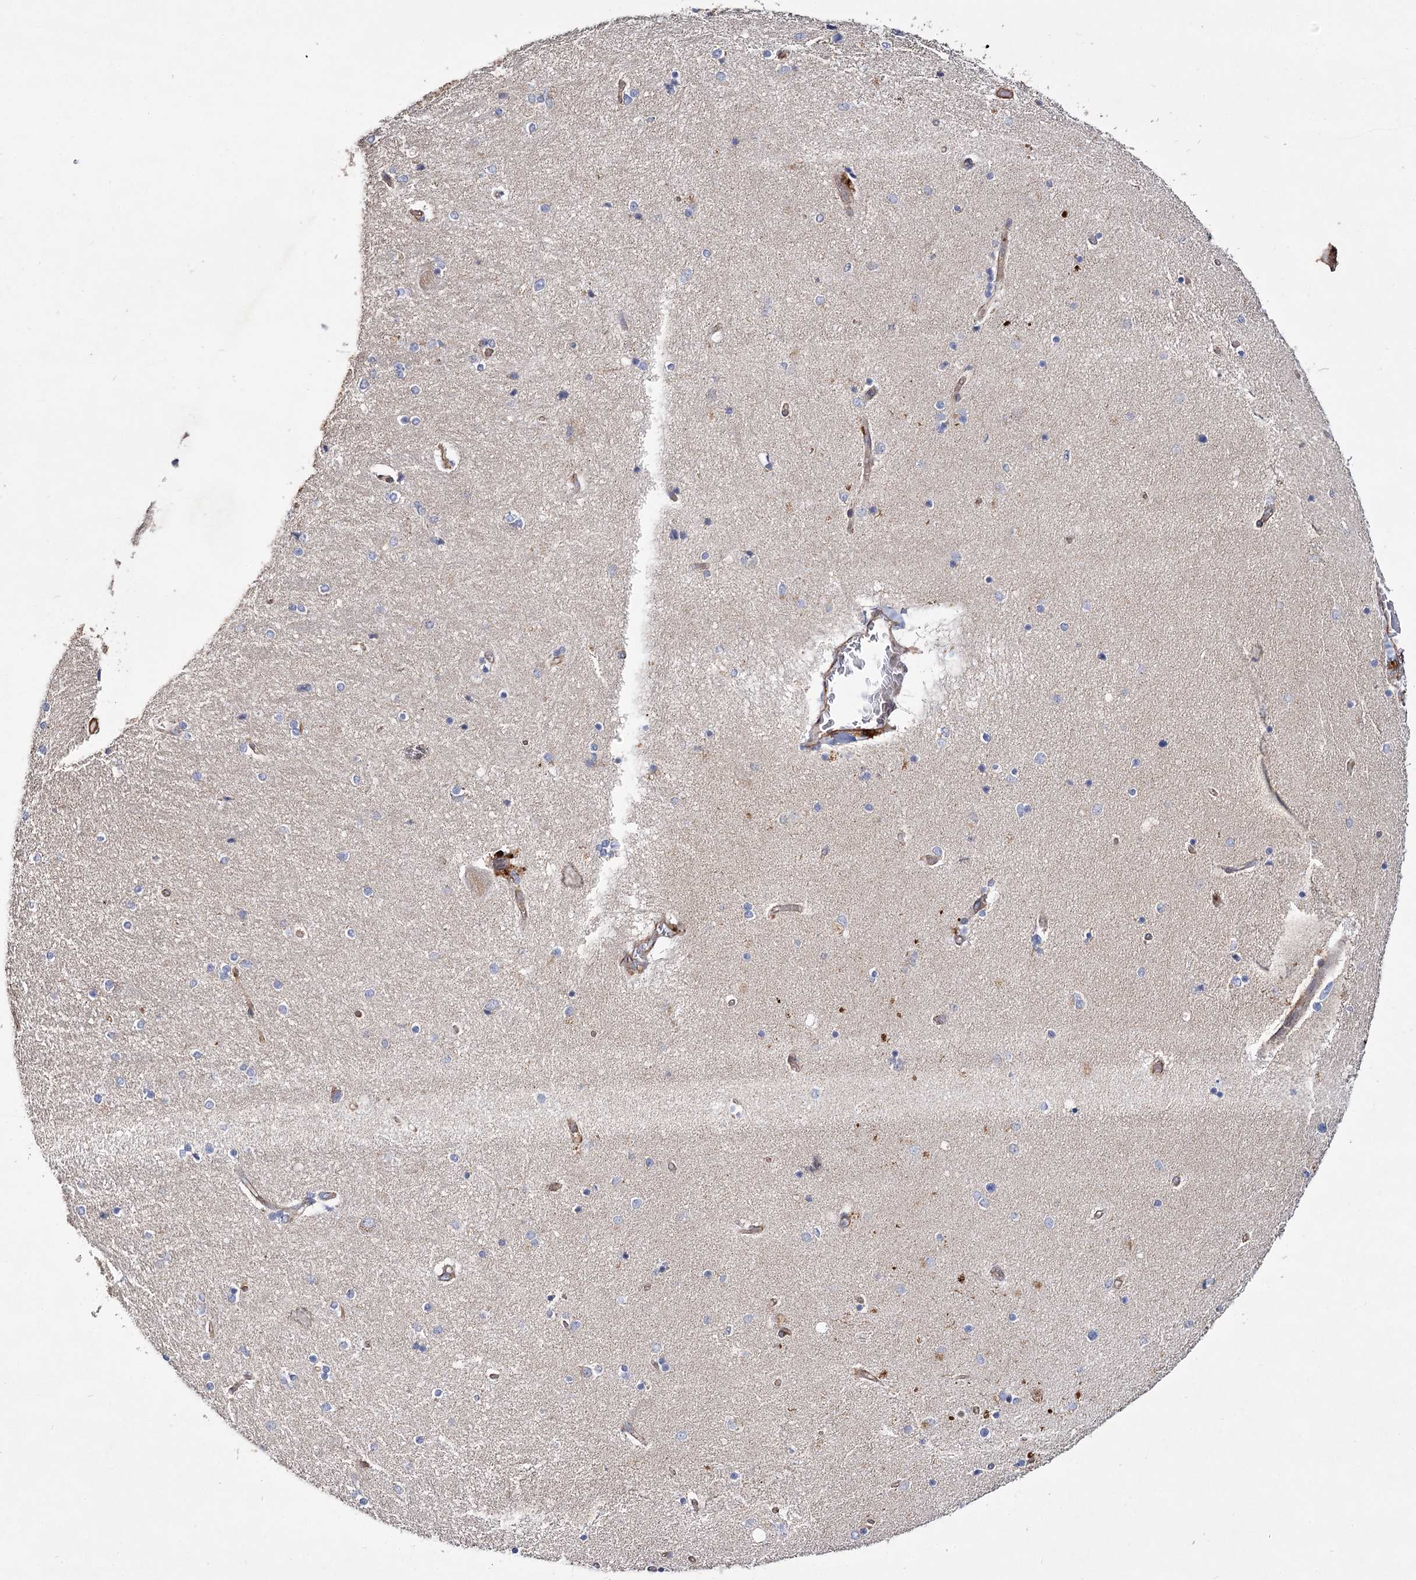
{"staining": {"intensity": "negative", "quantity": "none", "location": "none"}, "tissue": "hippocampus", "cell_type": "Glial cells", "image_type": "normal", "snomed": [{"axis": "morphology", "description": "Normal tissue, NOS"}, {"axis": "topography", "description": "Hippocampus"}], "caption": "Immunohistochemistry (IHC) of benign hippocampus reveals no positivity in glial cells. (DAB (3,3'-diaminobenzidine) IHC with hematoxylin counter stain).", "gene": "TMEM164", "patient": {"sex": "female", "age": 54}}